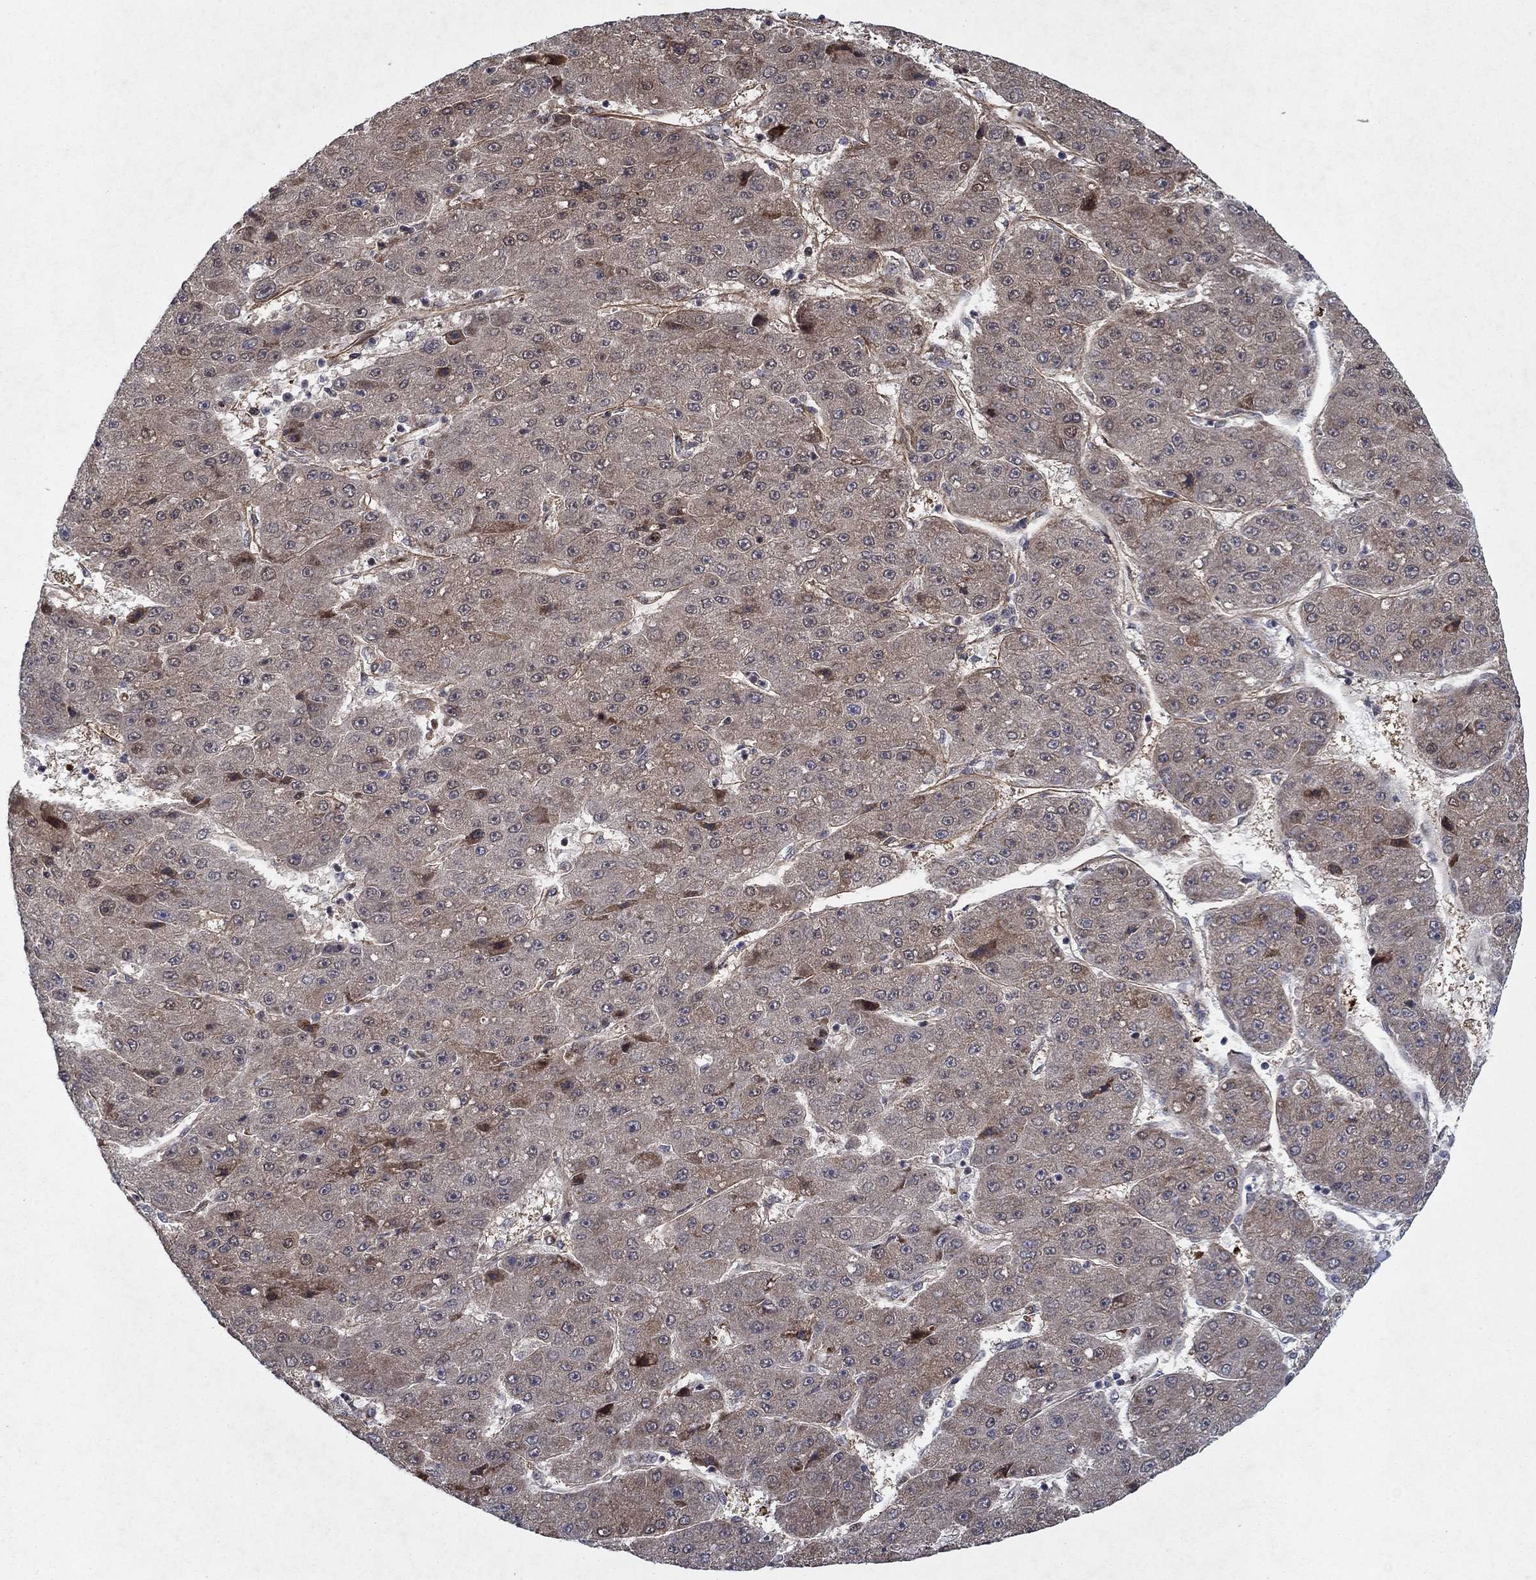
{"staining": {"intensity": "strong", "quantity": "<25%", "location": "cytoplasmic/membranous,nuclear"}, "tissue": "liver cancer", "cell_type": "Tumor cells", "image_type": "cancer", "snomed": [{"axis": "morphology", "description": "Carcinoma, Hepatocellular, NOS"}, {"axis": "topography", "description": "Liver"}], "caption": "Immunohistochemistry (IHC) of human hepatocellular carcinoma (liver) exhibits medium levels of strong cytoplasmic/membranous and nuclear expression in about <25% of tumor cells. (DAB IHC with brightfield microscopy, high magnification).", "gene": "PRICKLE4", "patient": {"sex": "male", "age": 67}}